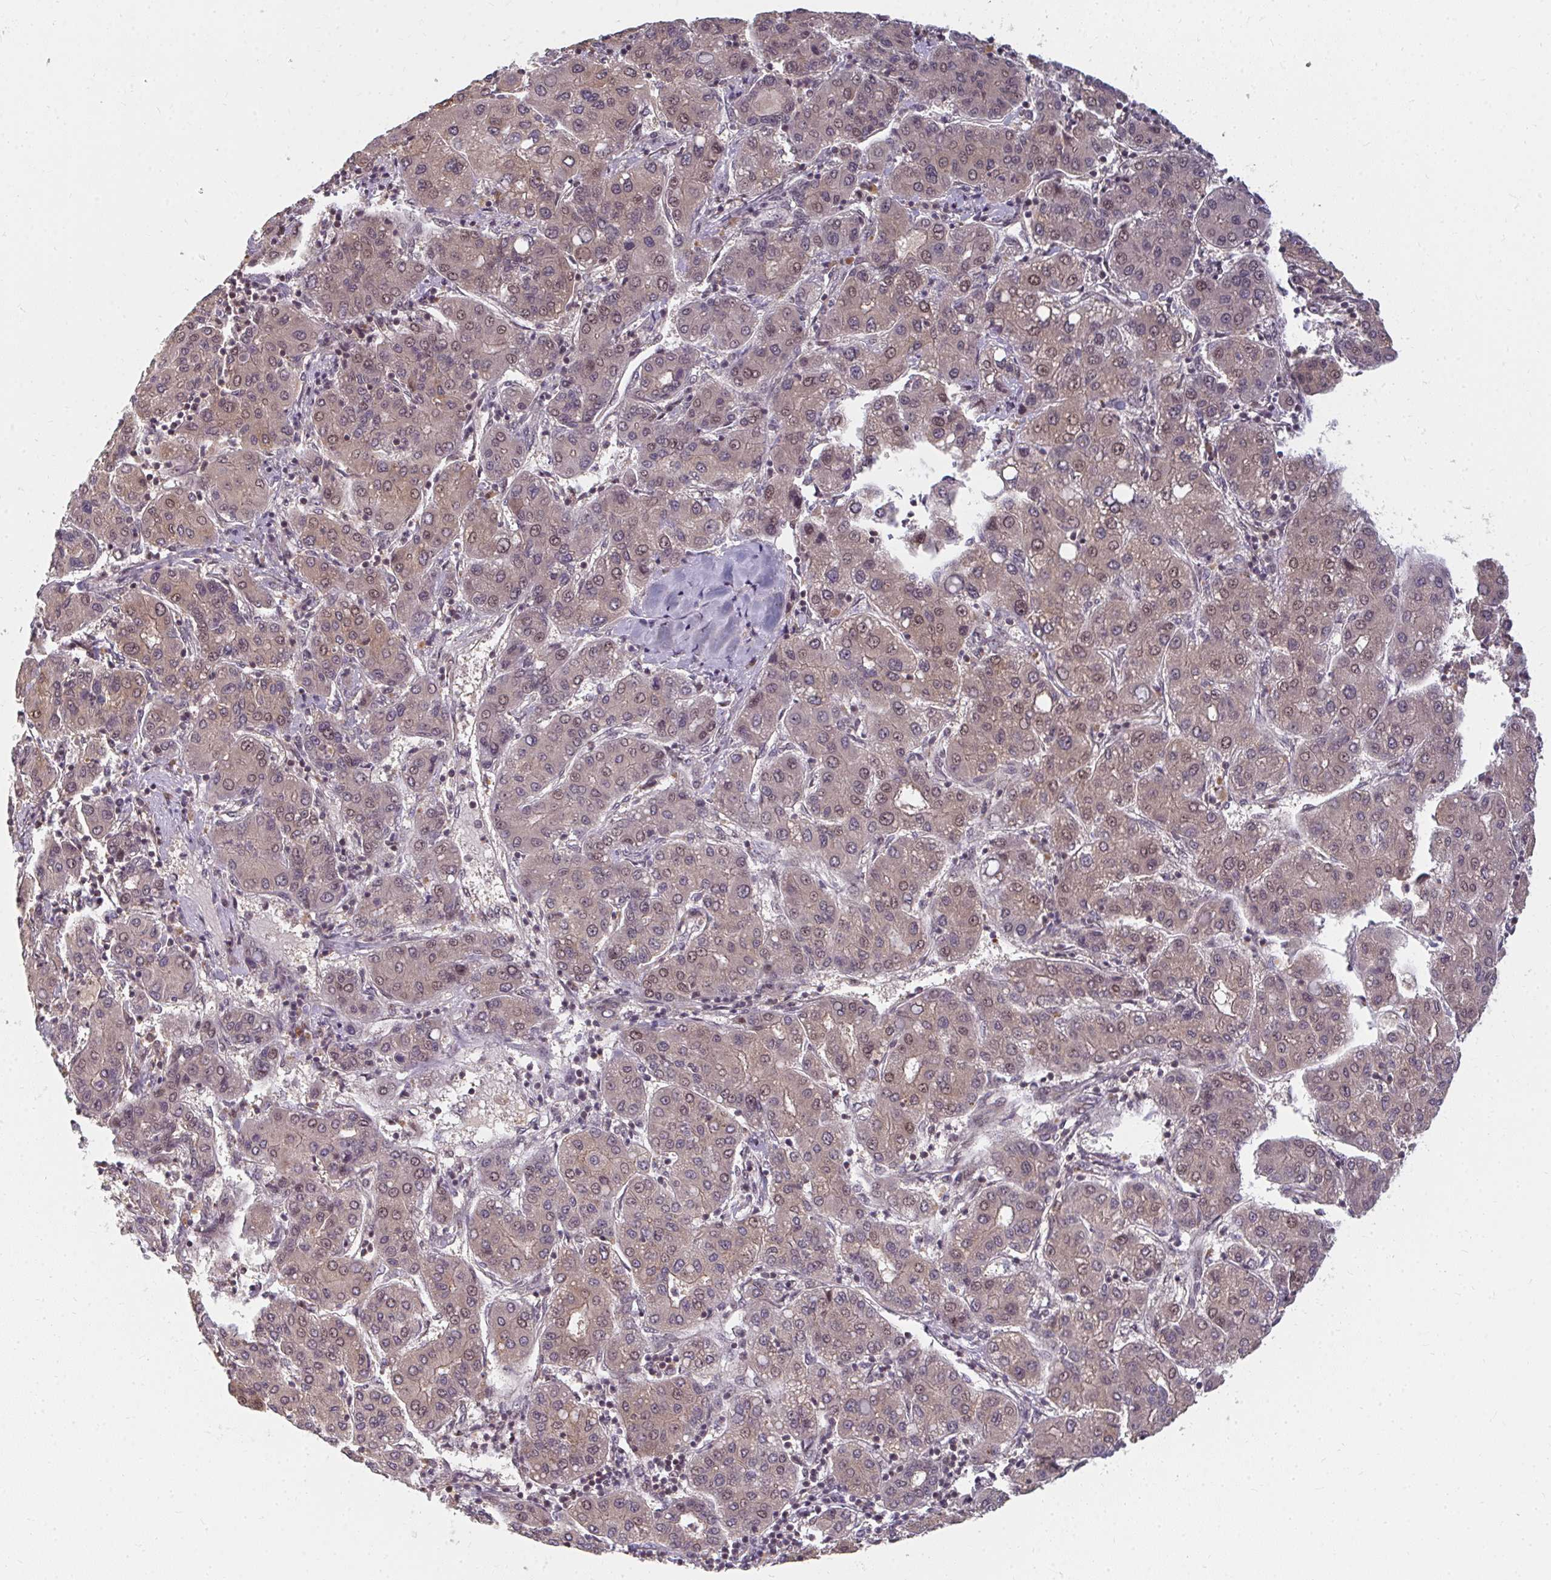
{"staining": {"intensity": "weak", "quantity": "25%-75%", "location": "cytoplasmic/membranous,nuclear"}, "tissue": "liver cancer", "cell_type": "Tumor cells", "image_type": "cancer", "snomed": [{"axis": "morphology", "description": "Carcinoma, Hepatocellular, NOS"}, {"axis": "topography", "description": "Liver"}], "caption": "DAB immunohistochemical staining of hepatocellular carcinoma (liver) reveals weak cytoplasmic/membranous and nuclear protein expression in approximately 25%-75% of tumor cells. (IHC, brightfield microscopy, high magnification).", "gene": "GTF3C6", "patient": {"sex": "male", "age": 65}}